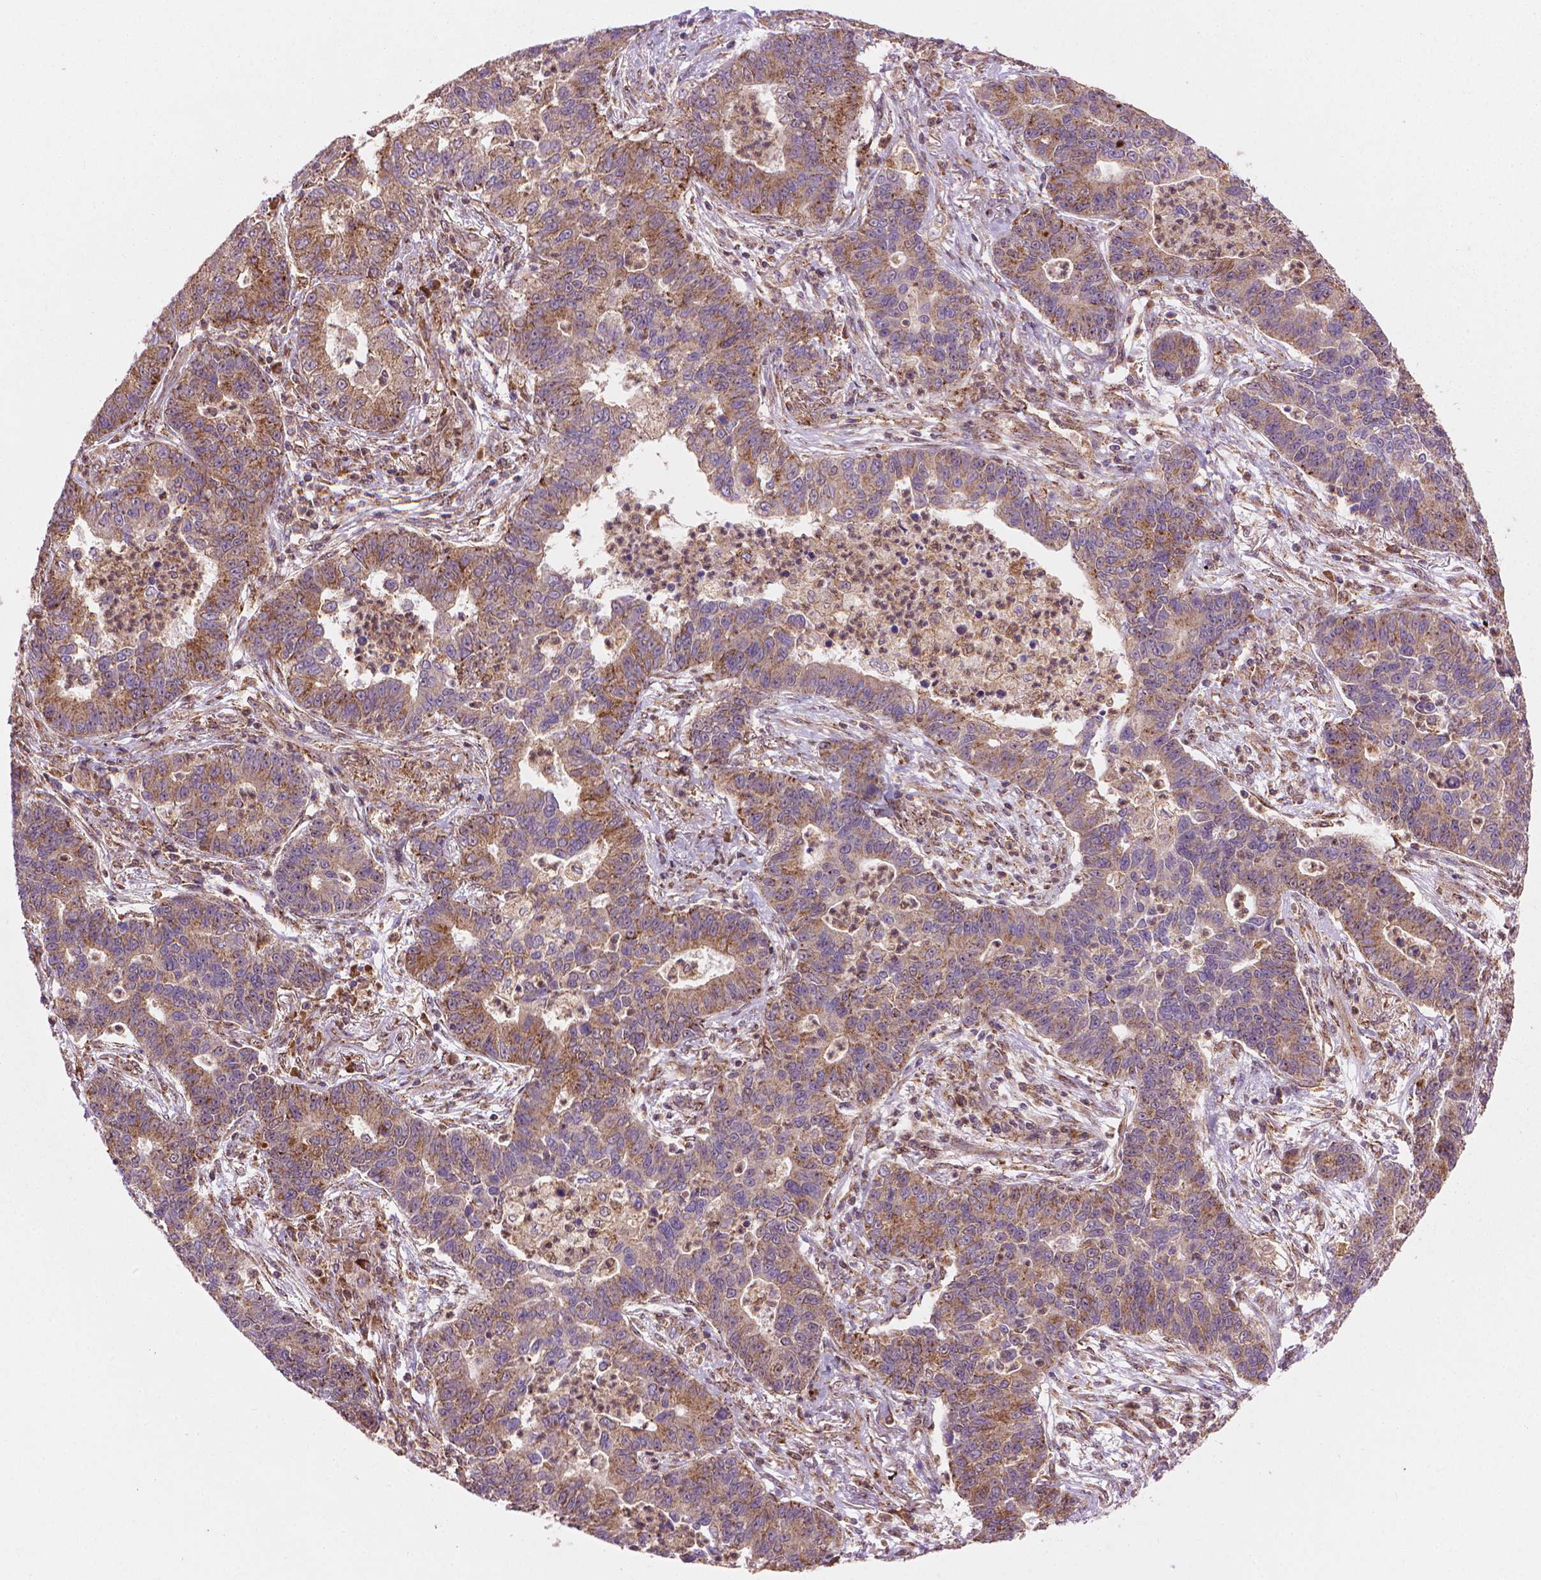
{"staining": {"intensity": "moderate", "quantity": ">75%", "location": "cytoplasmic/membranous"}, "tissue": "lung cancer", "cell_type": "Tumor cells", "image_type": "cancer", "snomed": [{"axis": "morphology", "description": "Adenocarcinoma, NOS"}, {"axis": "topography", "description": "Lung"}], "caption": "Adenocarcinoma (lung) stained for a protein displays moderate cytoplasmic/membranous positivity in tumor cells.", "gene": "VARS2", "patient": {"sex": "female", "age": 57}}